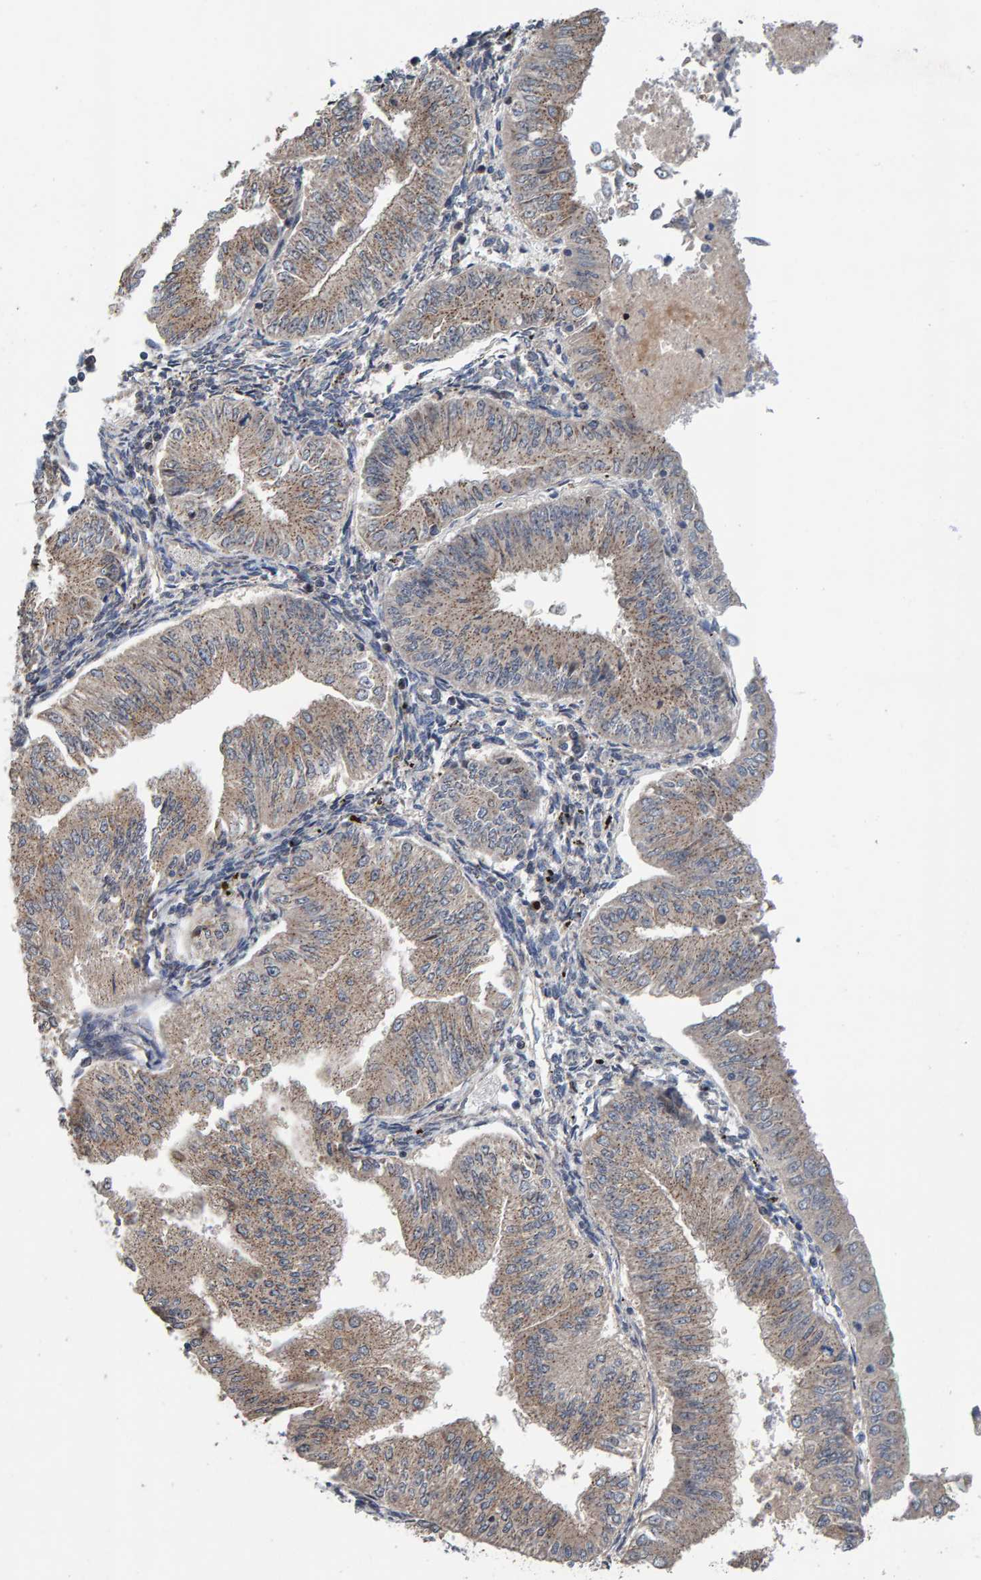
{"staining": {"intensity": "weak", "quantity": ">75%", "location": "cytoplasmic/membranous"}, "tissue": "endometrial cancer", "cell_type": "Tumor cells", "image_type": "cancer", "snomed": [{"axis": "morphology", "description": "Normal tissue, NOS"}, {"axis": "morphology", "description": "Adenocarcinoma, NOS"}, {"axis": "topography", "description": "Endometrium"}], "caption": "Endometrial adenocarcinoma stained with a protein marker shows weak staining in tumor cells.", "gene": "CCDC25", "patient": {"sex": "female", "age": 53}}